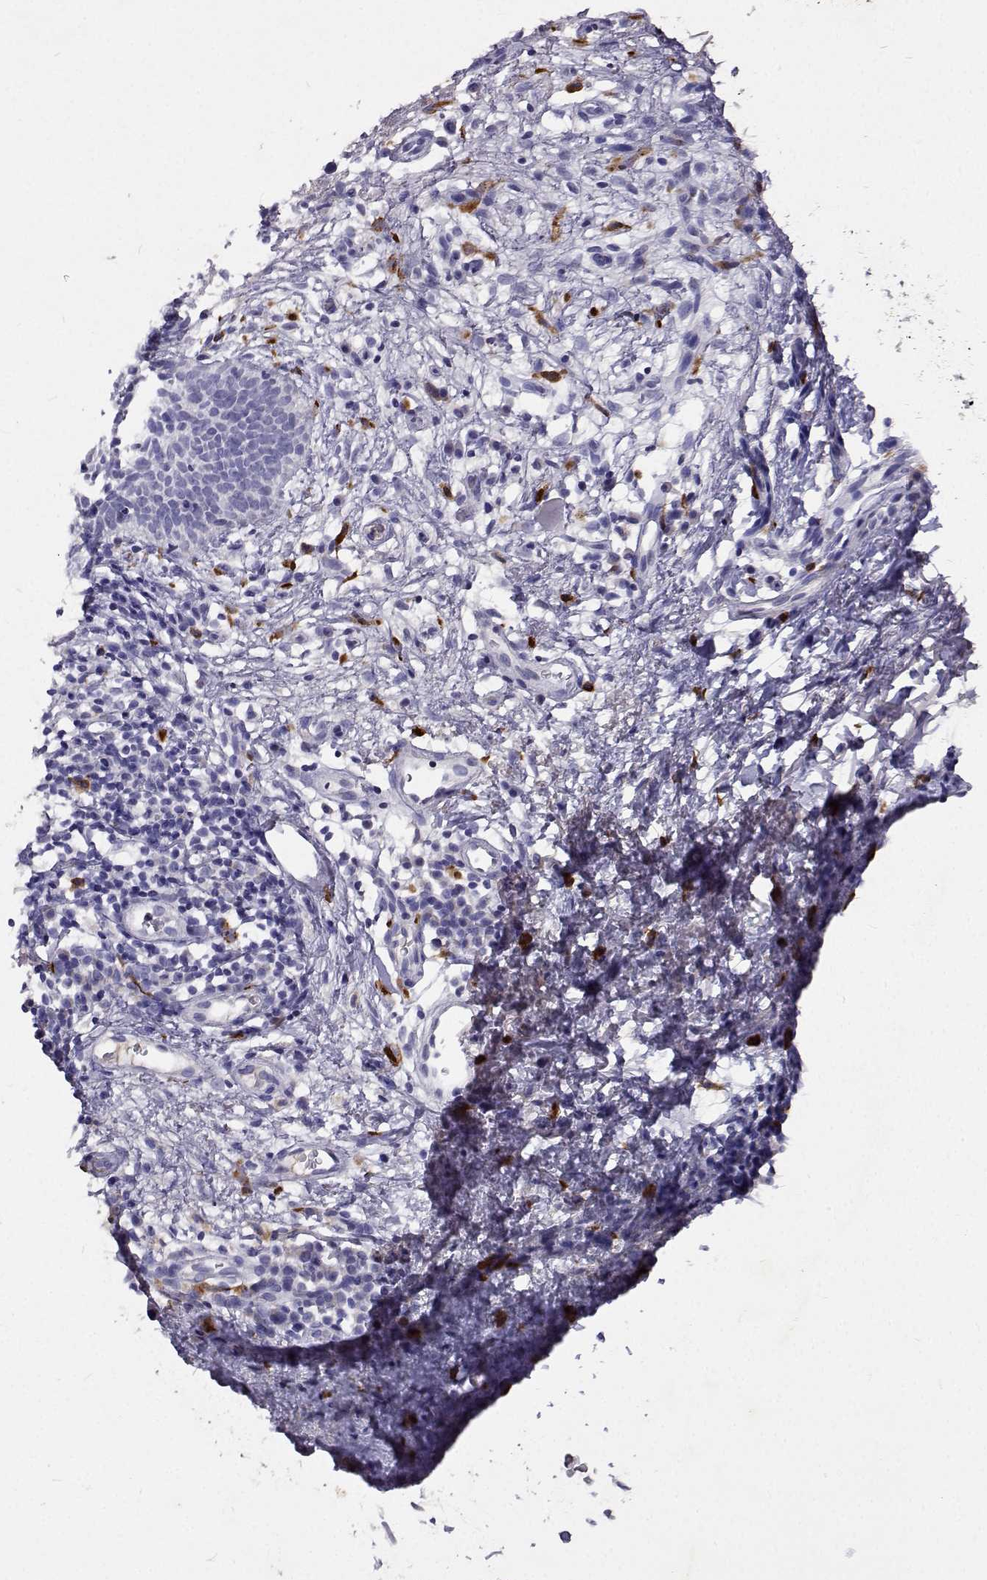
{"staining": {"intensity": "negative", "quantity": "none", "location": "none"}, "tissue": "skin cancer", "cell_type": "Tumor cells", "image_type": "cancer", "snomed": [{"axis": "morphology", "description": "Normal tissue, NOS"}, {"axis": "morphology", "description": "Basal cell carcinoma"}, {"axis": "topography", "description": "Skin"}], "caption": "Human skin cancer stained for a protein using immunohistochemistry exhibits no positivity in tumor cells.", "gene": "CFAP44", "patient": {"sex": "male", "age": 68}}